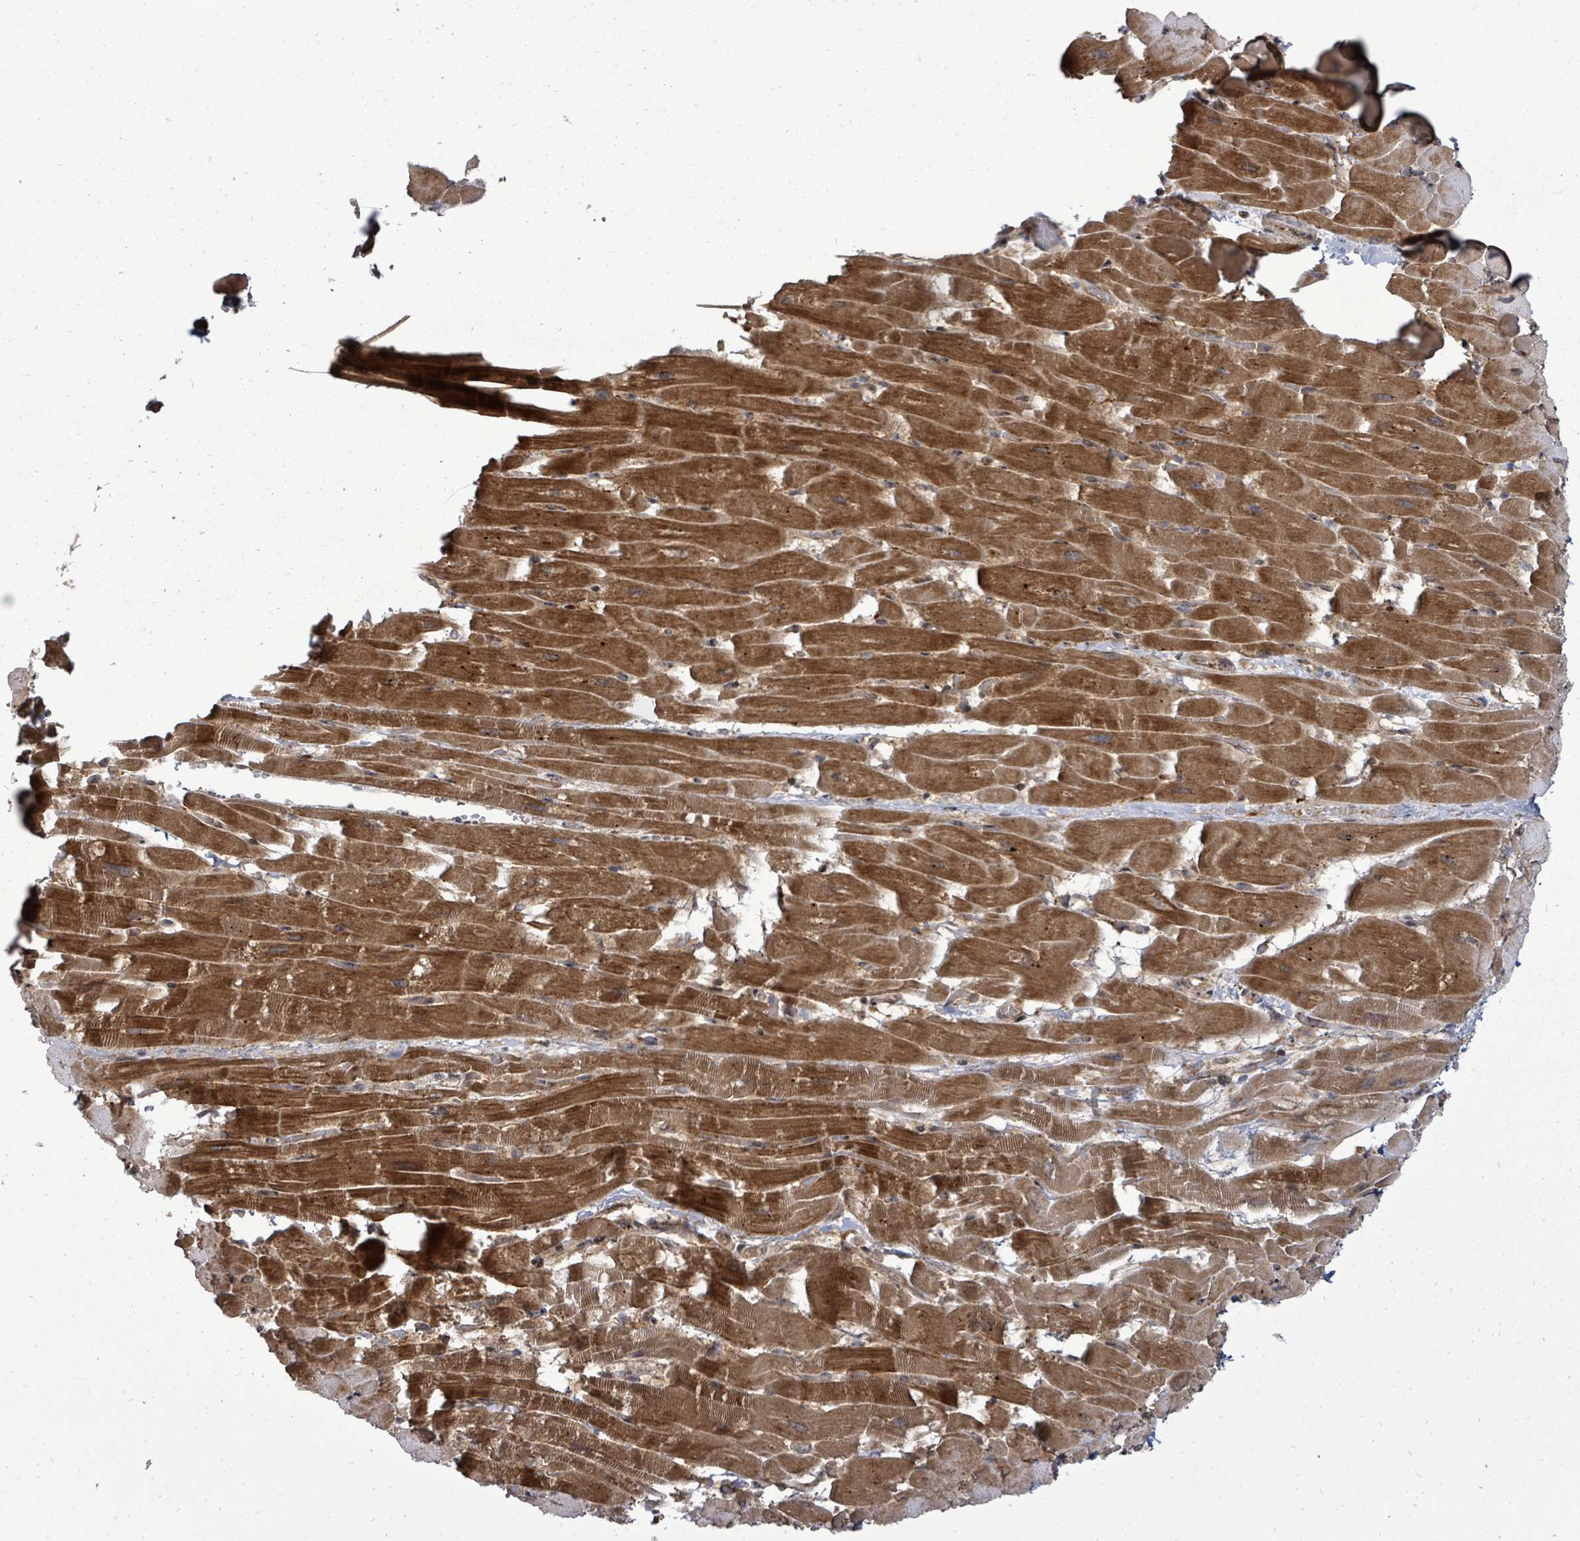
{"staining": {"intensity": "strong", "quantity": ">75%", "location": "cytoplasmic/membranous"}, "tissue": "heart muscle", "cell_type": "Cardiomyocytes", "image_type": "normal", "snomed": [{"axis": "morphology", "description": "Normal tissue, NOS"}, {"axis": "topography", "description": "Heart"}], "caption": "Benign heart muscle was stained to show a protein in brown. There is high levels of strong cytoplasmic/membranous staining in approximately >75% of cardiomyocytes. Nuclei are stained in blue.", "gene": "EIF3CL", "patient": {"sex": "male", "age": 37}}